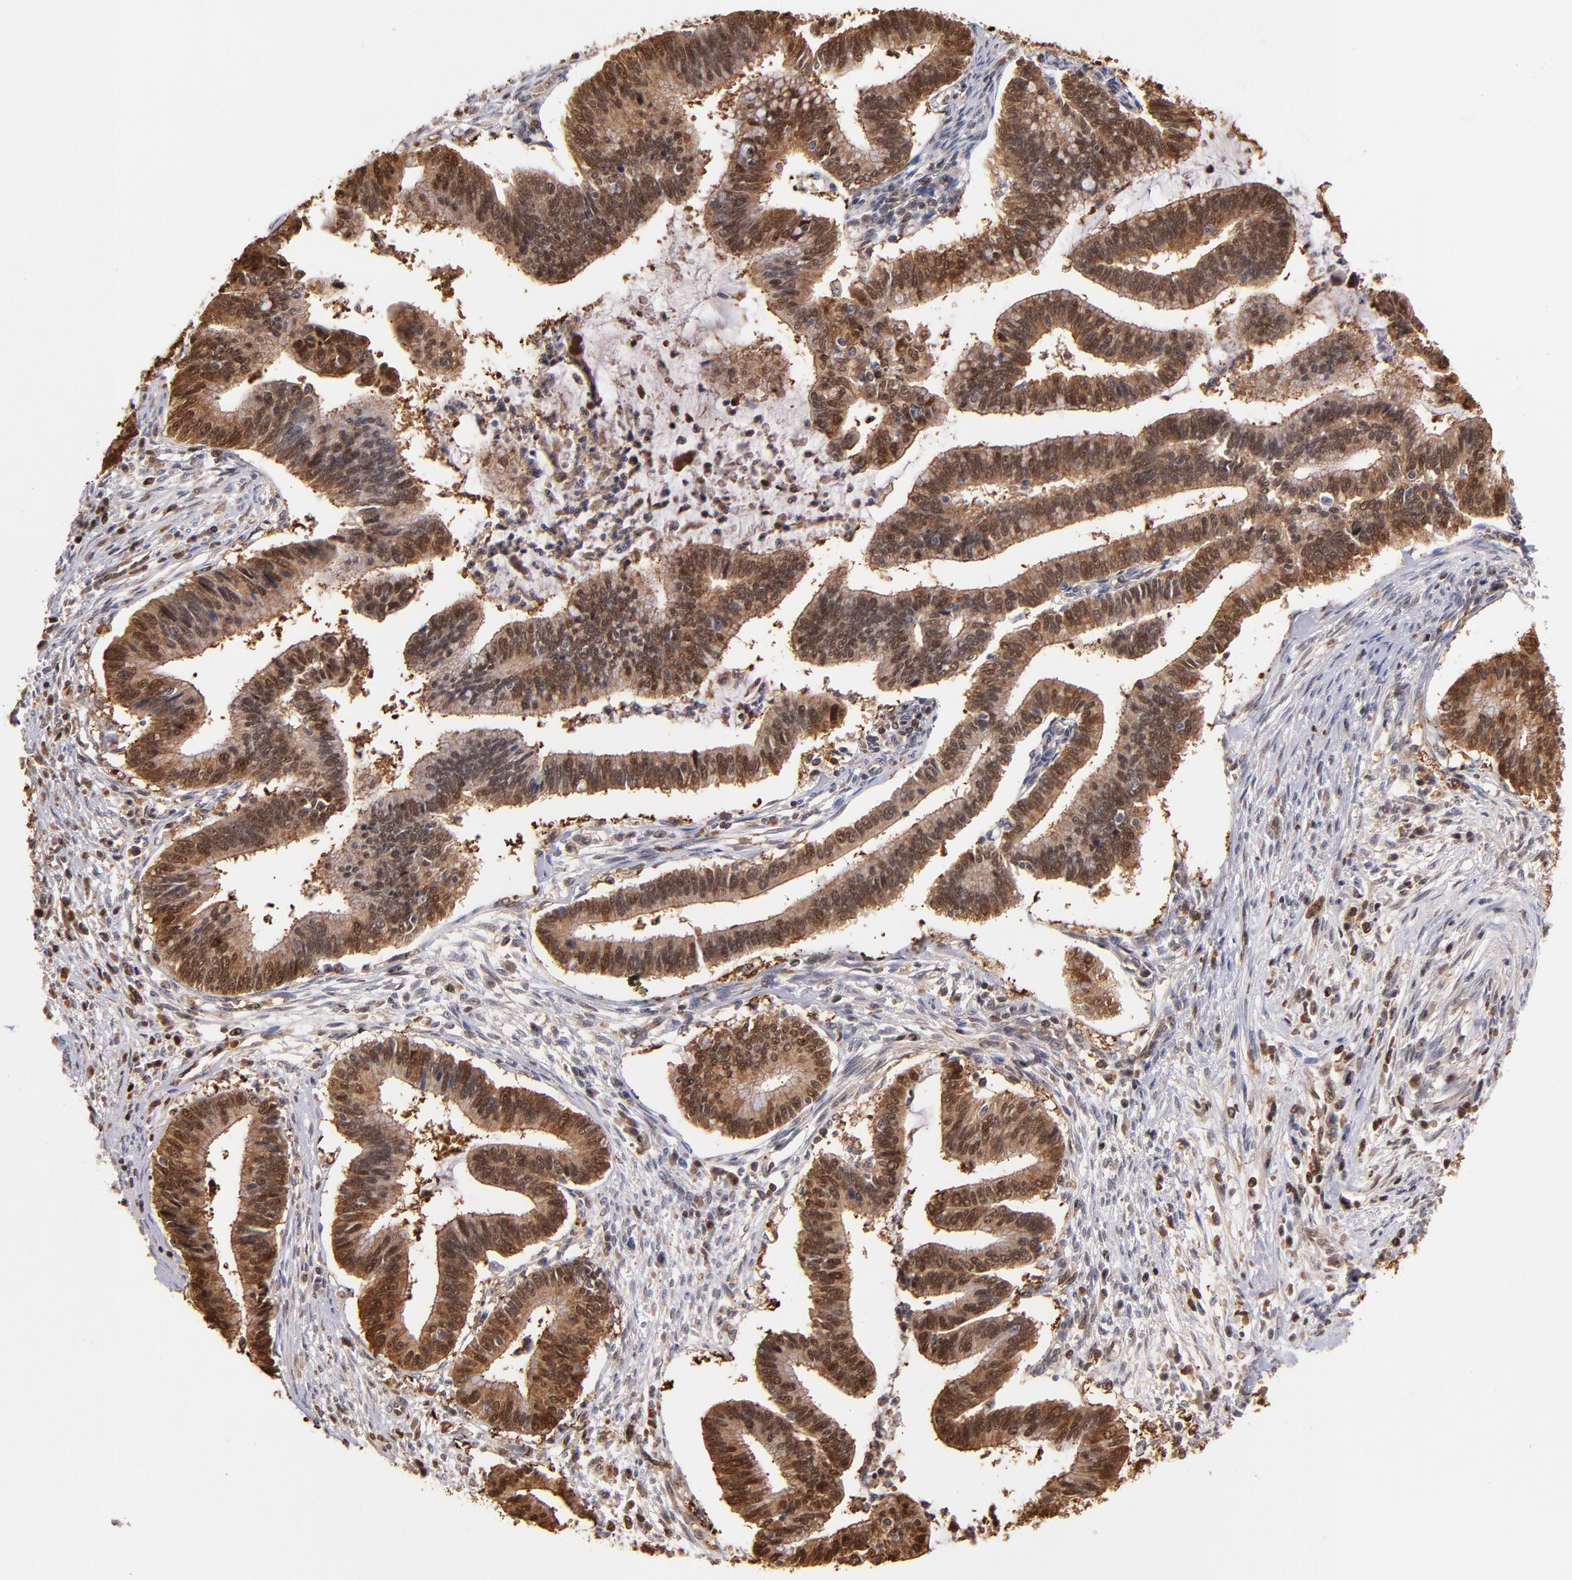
{"staining": {"intensity": "moderate", "quantity": ">75%", "location": "cytoplasmic/membranous"}, "tissue": "cervical cancer", "cell_type": "Tumor cells", "image_type": "cancer", "snomed": [{"axis": "morphology", "description": "Adenocarcinoma, NOS"}, {"axis": "topography", "description": "Cervix"}], "caption": "Protein expression analysis of human cervical cancer (adenocarcinoma) reveals moderate cytoplasmic/membranous staining in approximately >75% of tumor cells.", "gene": "YWHAB", "patient": {"sex": "female", "age": 36}}